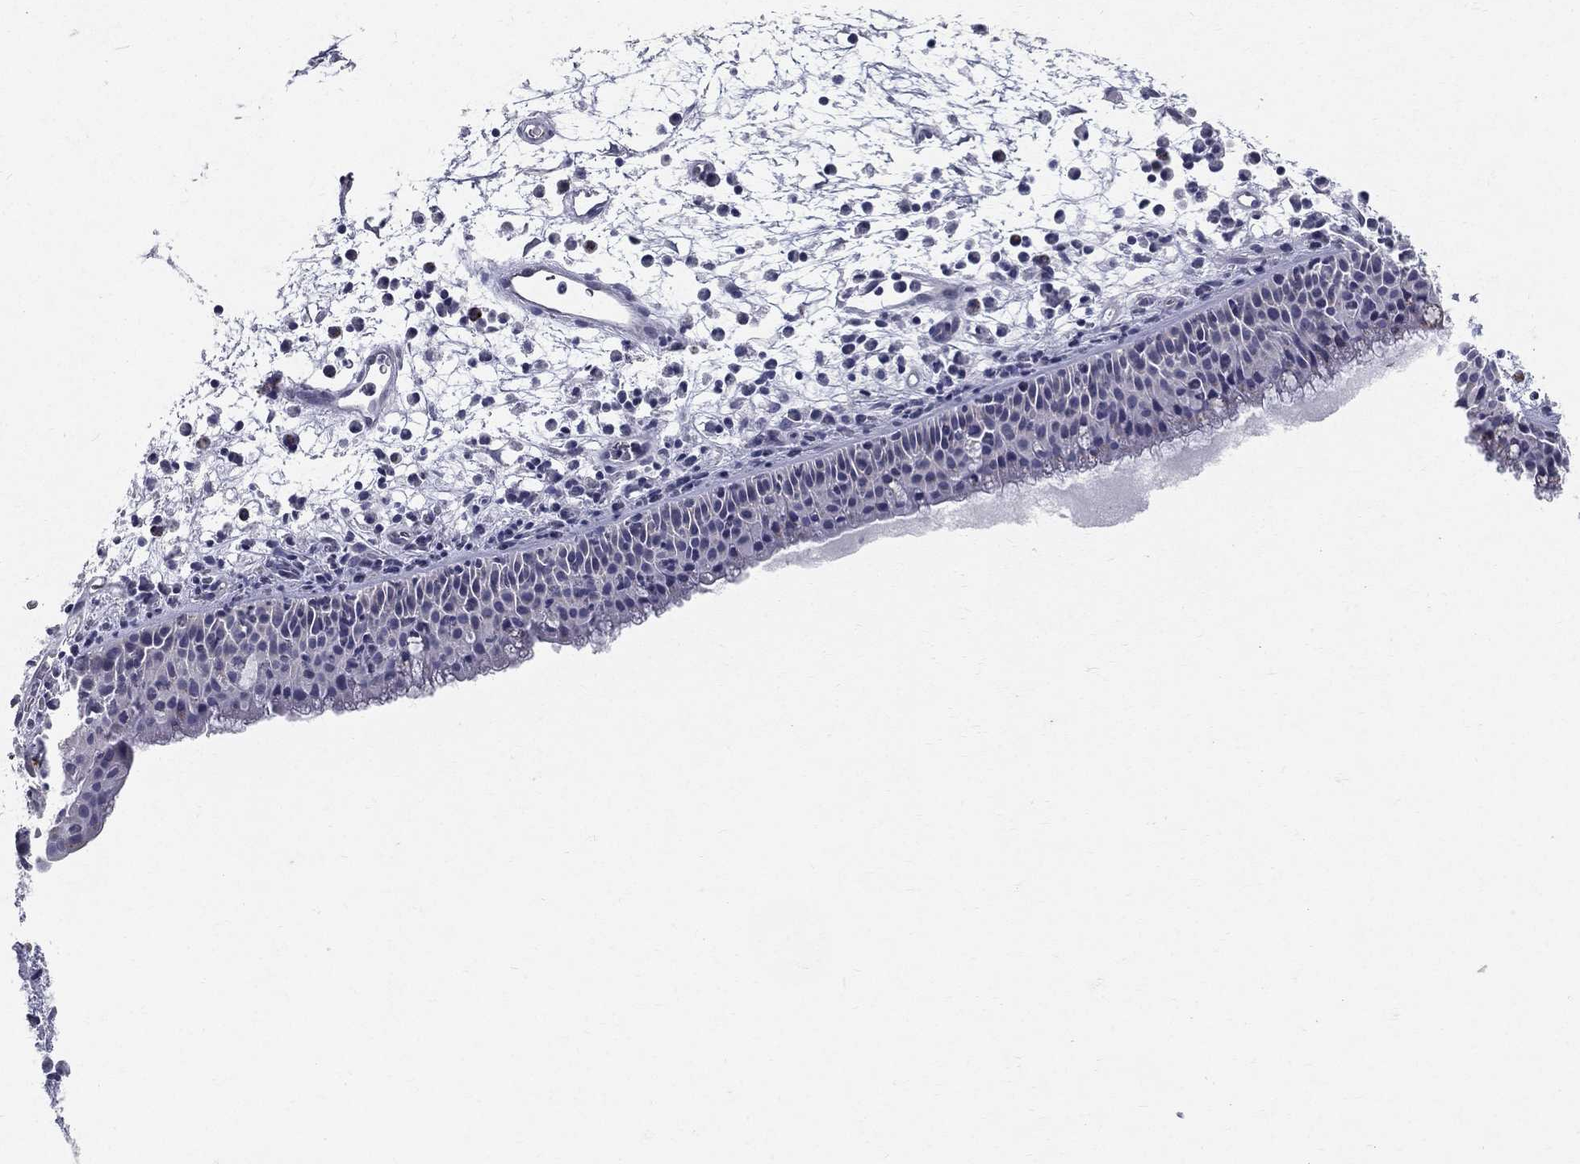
{"staining": {"intensity": "negative", "quantity": "none", "location": "none"}, "tissue": "nasopharynx", "cell_type": "Respiratory epithelial cells", "image_type": "normal", "snomed": [{"axis": "morphology", "description": "Normal tissue, NOS"}, {"axis": "topography", "description": "Nasopharynx"}], "caption": "Nasopharynx was stained to show a protein in brown. There is no significant expression in respiratory epithelial cells. (DAB immunohistochemistry (IHC) visualized using brightfield microscopy, high magnification).", "gene": "CLIC6", "patient": {"sex": "female", "age": 73}}